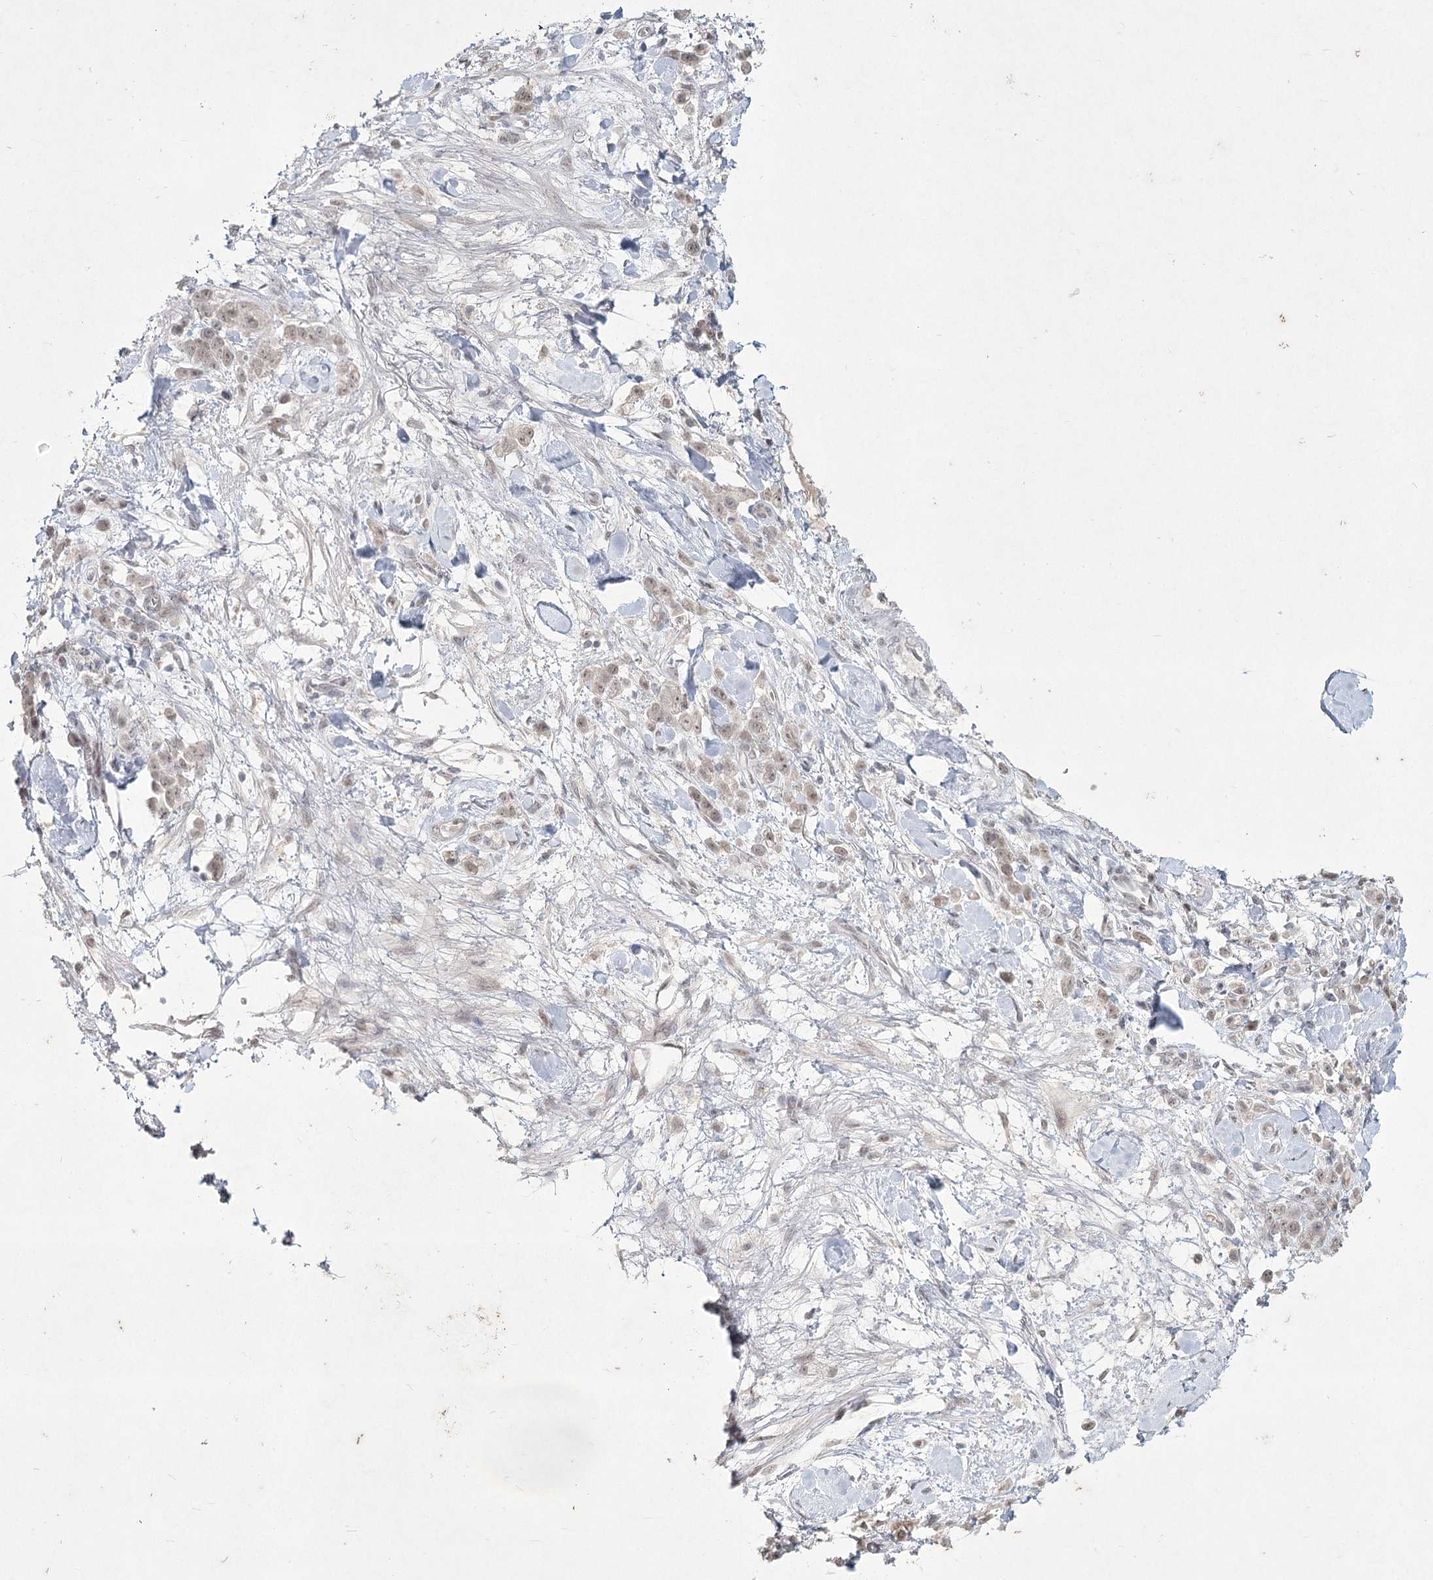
{"staining": {"intensity": "weak", "quantity": ">75%", "location": "nuclear"}, "tissue": "stomach cancer", "cell_type": "Tumor cells", "image_type": "cancer", "snomed": [{"axis": "morphology", "description": "Normal tissue, NOS"}, {"axis": "morphology", "description": "Adenocarcinoma, NOS"}, {"axis": "topography", "description": "Stomach"}], "caption": "Stomach cancer (adenocarcinoma) stained for a protein (brown) shows weak nuclear positive staining in approximately >75% of tumor cells.", "gene": "LY6G5C", "patient": {"sex": "male", "age": 82}}